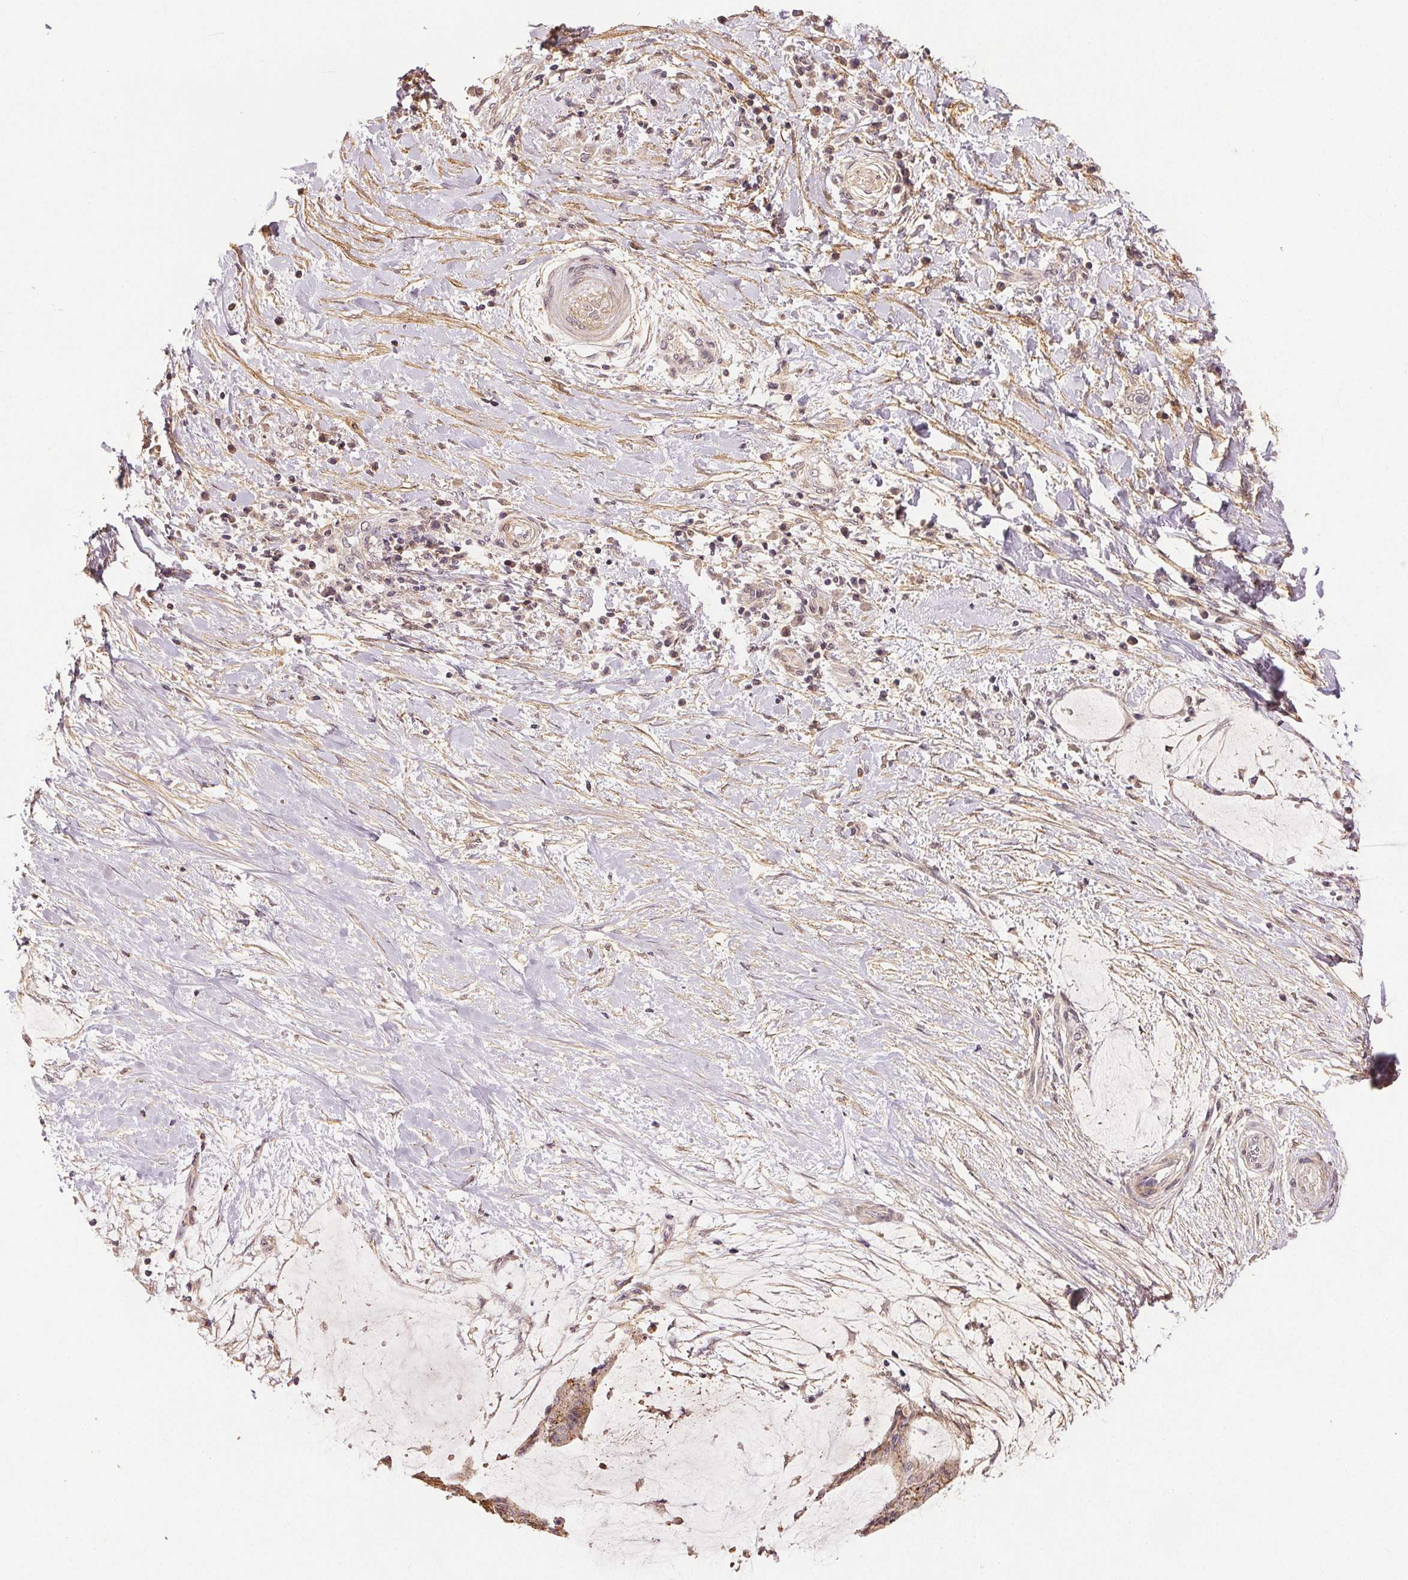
{"staining": {"intensity": "moderate", "quantity": "<25%", "location": "cytoplasmic/membranous"}, "tissue": "liver cancer", "cell_type": "Tumor cells", "image_type": "cancer", "snomed": [{"axis": "morphology", "description": "Cholangiocarcinoma"}, {"axis": "topography", "description": "Liver"}], "caption": "Protein staining of liver cancer tissue demonstrates moderate cytoplasmic/membranous staining in approximately <25% of tumor cells.", "gene": "EPHB3", "patient": {"sex": "female", "age": 73}}